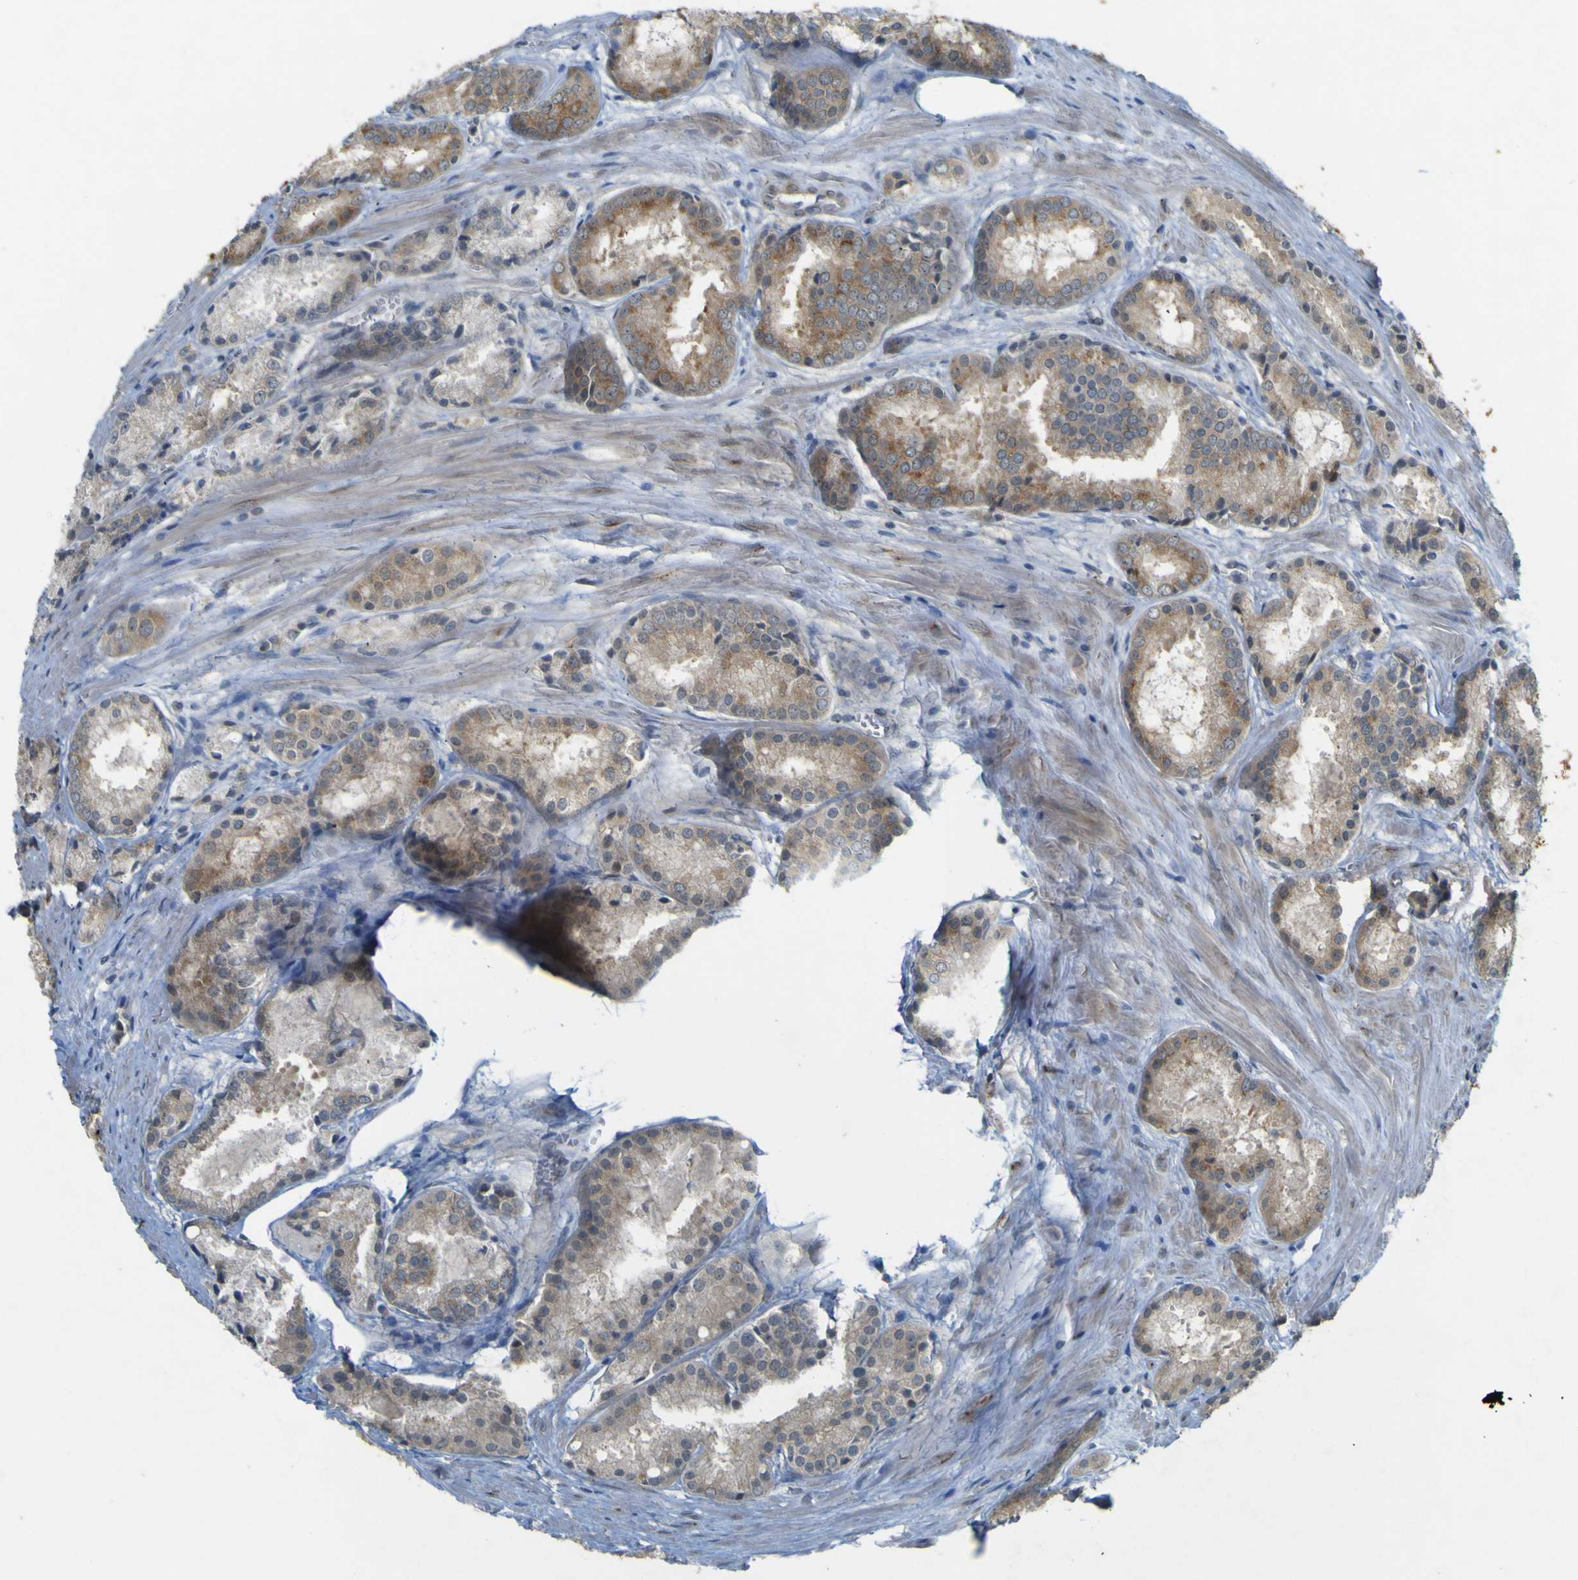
{"staining": {"intensity": "weak", "quantity": "<25%", "location": "cytoplasmic/membranous"}, "tissue": "prostate cancer", "cell_type": "Tumor cells", "image_type": "cancer", "snomed": [{"axis": "morphology", "description": "Adenocarcinoma, Low grade"}, {"axis": "topography", "description": "Prostate"}], "caption": "Micrograph shows no significant protein staining in tumor cells of adenocarcinoma (low-grade) (prostate).", "gene": "IGF2R", "patient": {"sex": "male", "age": 64}}